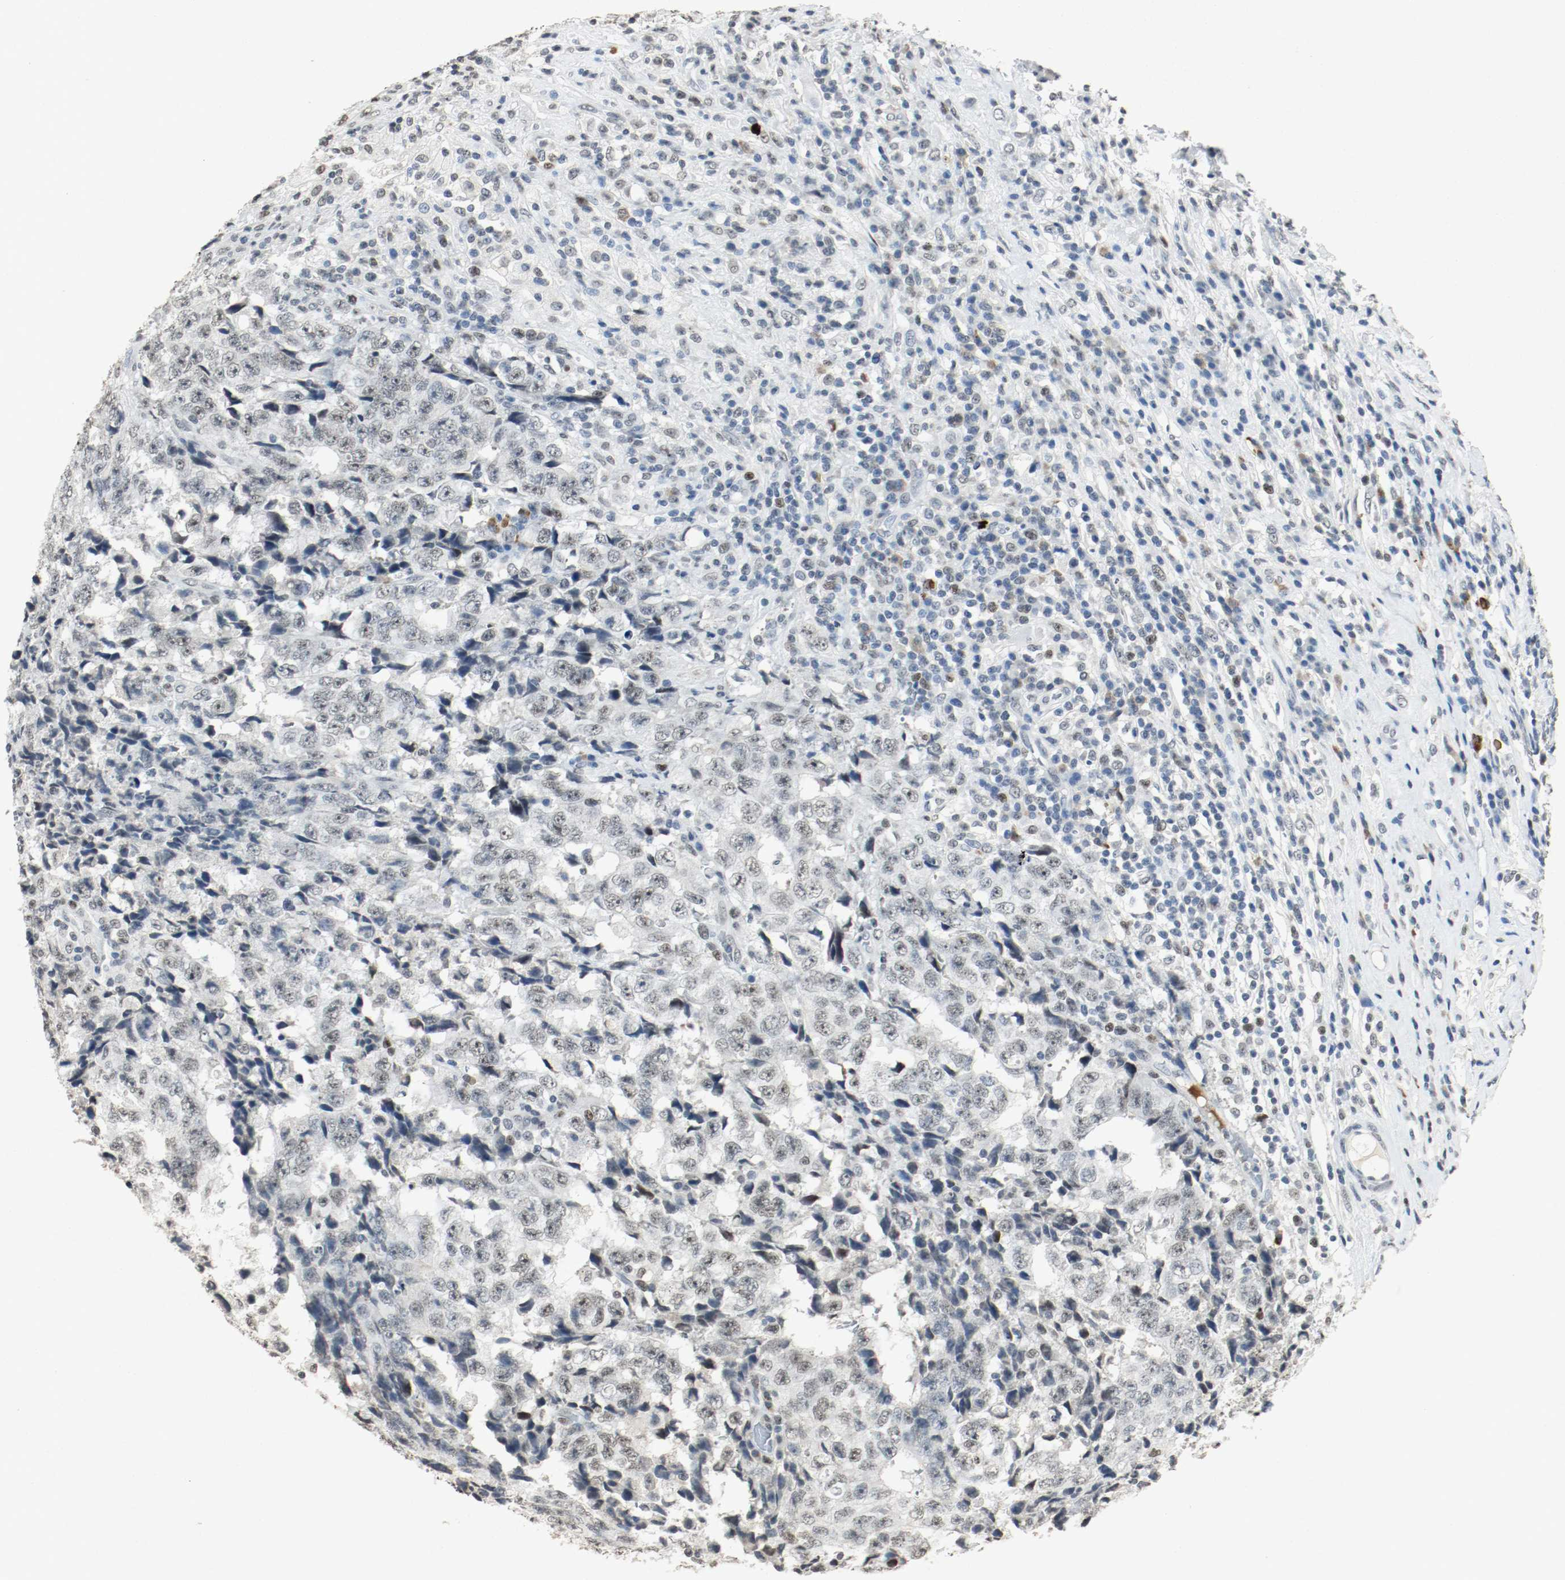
{"staining": {"intensity": "weak", "quantity": ">75%", "location": "nuclear"}, "tissue": "testis cancer", "cell_type": "Tumor cells", "image_type": "cancer", "snomed": [{"axis": "morphology", "description": "Necrosis, NOS"}, {"axis": "morphology", "description": "Carcinoma, Embryonal, NOS"}, {"axis": "topography", "description": "Testis"}], "caption": "Immunohistochemistry (IHC) (DAB (3,3'-diaminobenzidine)) staining of testis cancer (embryonal carcinoma) reveals weak nuclear protein positivity in about >75% of tumor cells.", "gene": "DNMT1", "patient": {"sex": "male", "age": 19}}